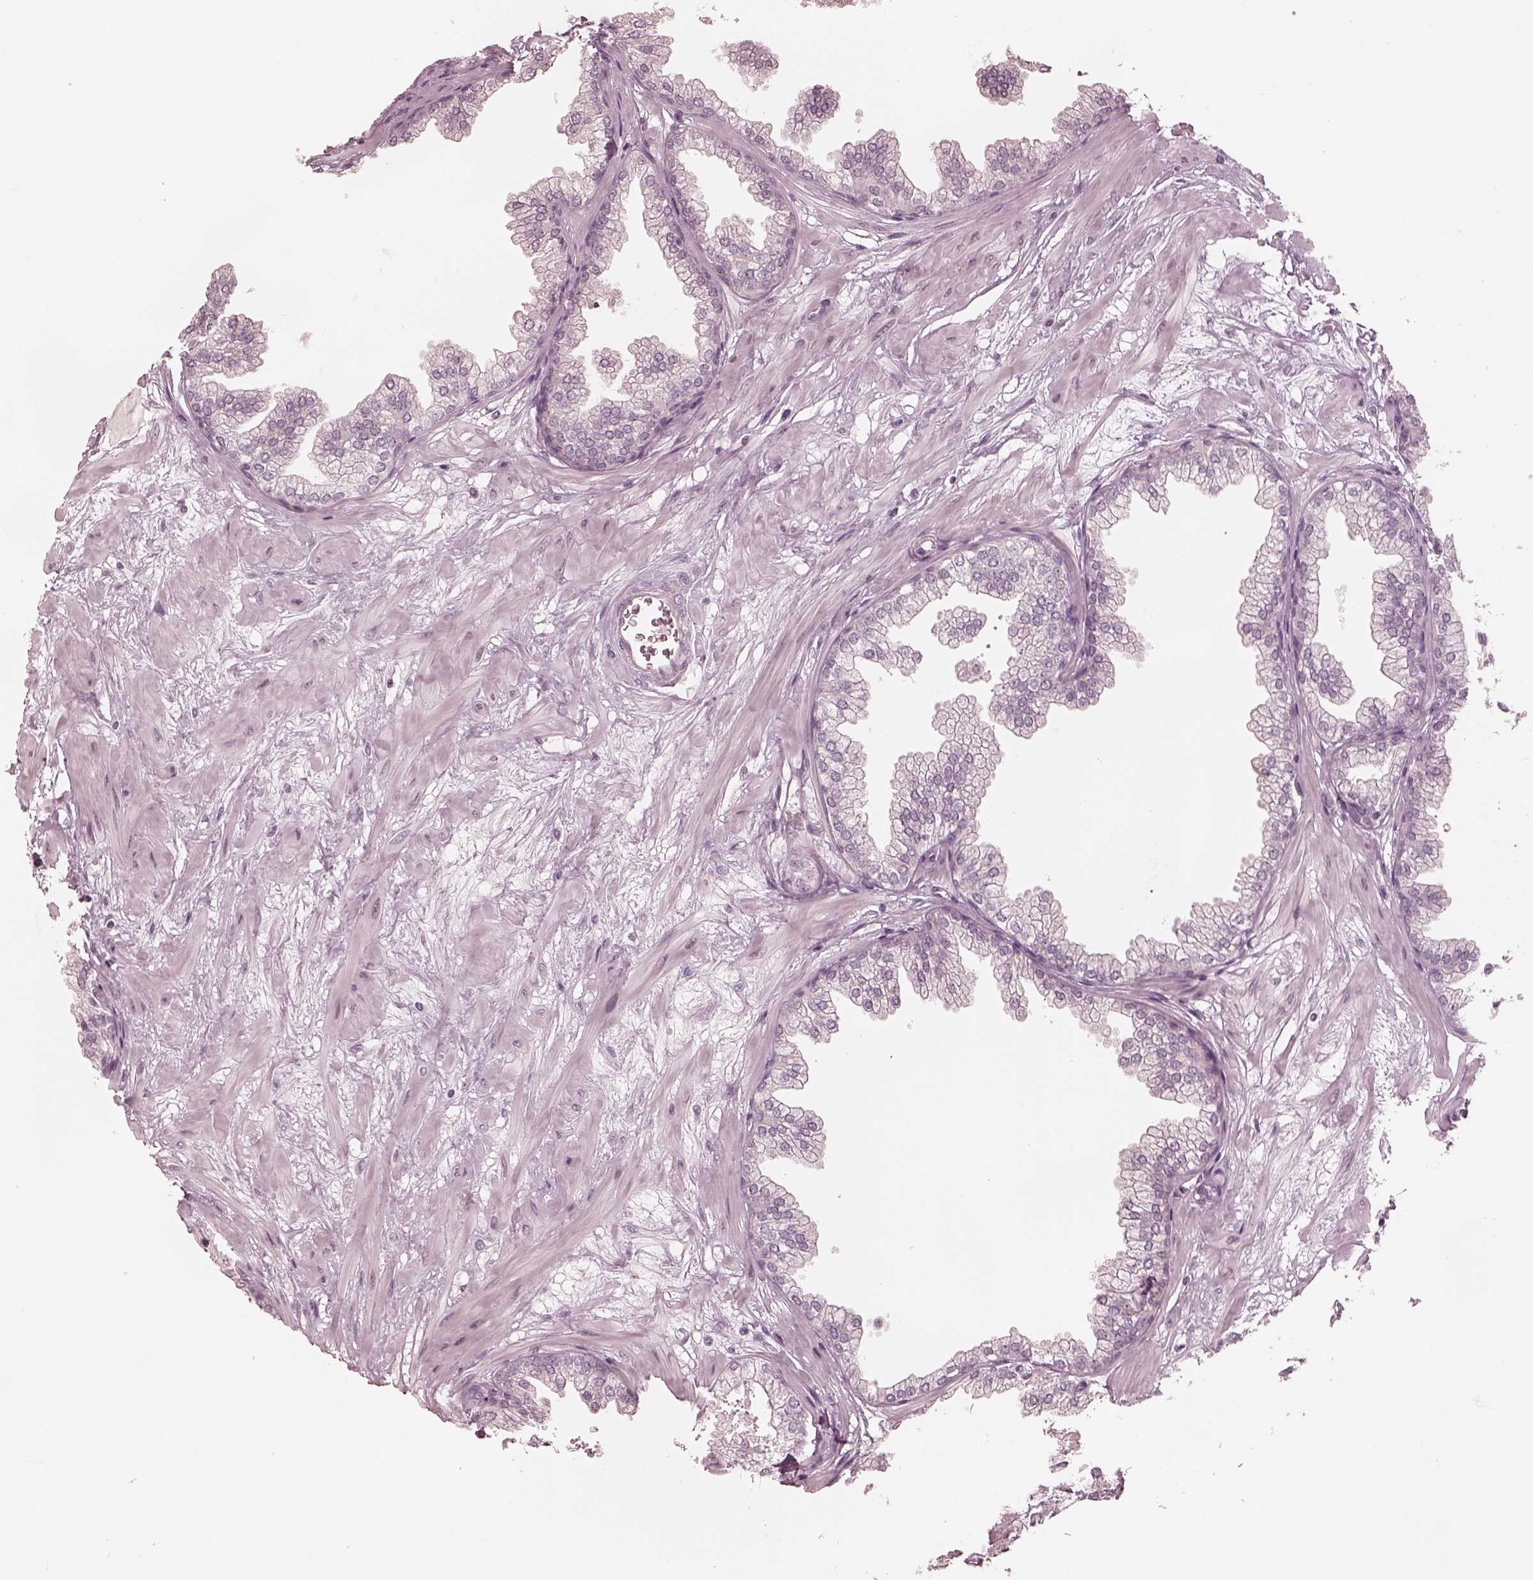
{"staining": {"intensity": "negative", "quantity": "none", "location": "none"}, "tissue": "prostate", "cell_type": "Glandular cells", "image_type": "normal", "snomed": [{"axis": "morphology", "description": "Normal tissue, NOS"}, {"axis": "topography", "description": "Prostate"}], "caption": "Histopathology image shows no significant protein staining in glandular cells of benign prostate.", "gene": "ACACB", "patient": {"sex": "male", "age": 37}}